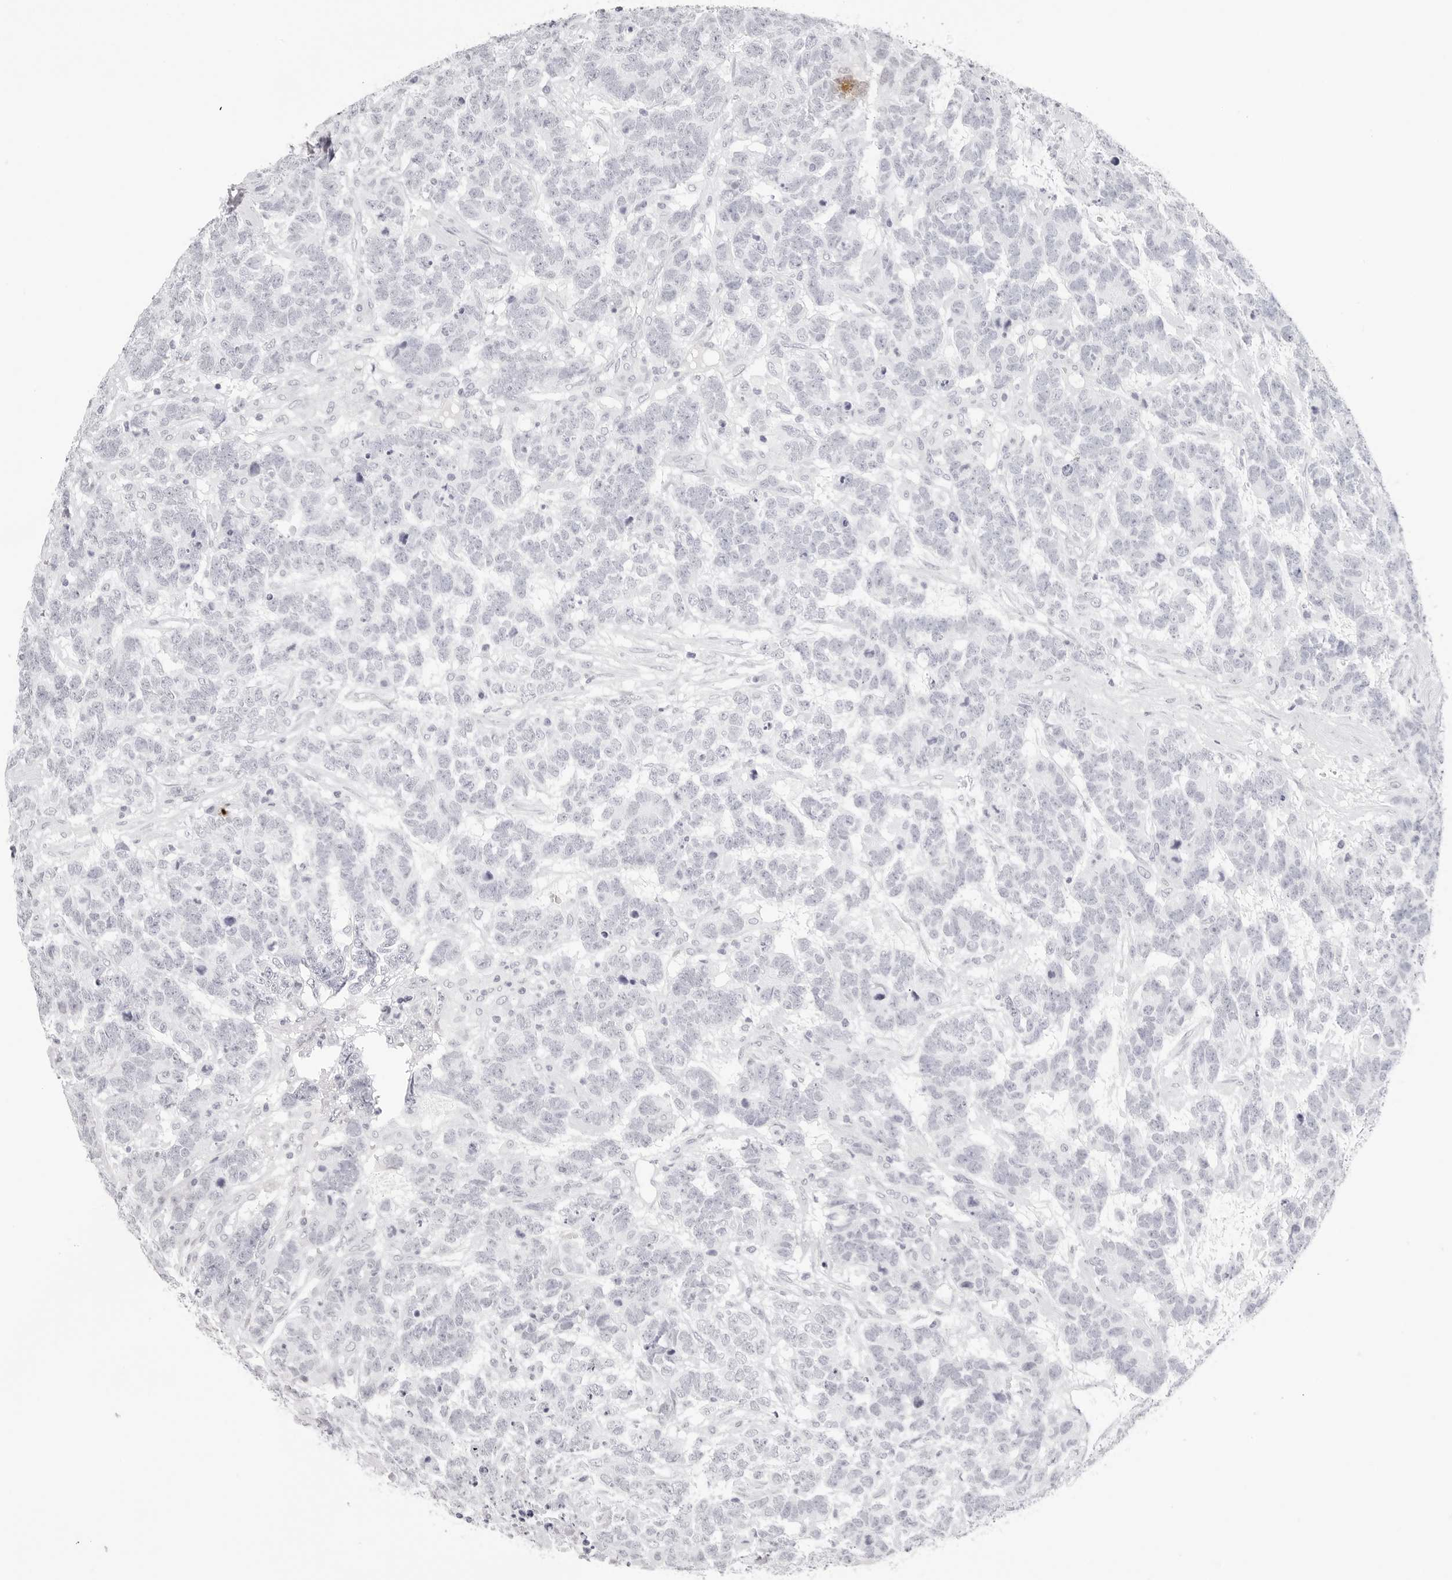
{"staining": {"intensity": "negative", "quantity": "none", "location": "none"}, "tissue": "testis cancer", "cell_type": "Tumor cells", "image_type": "cancer", "snomed": [{"axis": "morphology", "description": "Carcinoma, Embryonal, NOS"}, {"axis": "topography", "description": "Testis"}], "caption": "An immunohistochemistry (IHC) micrograph of testis embryonal carcinoma is shown. There is no staining in tumor cells of testis embryonal carcinoma. Brightfield microscopy of immunohistochemistry (IHC) stained with DAB (3,3'-diaminobenzidine) (brown) and hematoxylin (blue), captured at high magnification.", "gene": "CST5", "patient": {"sex": "male", "age": 26}}